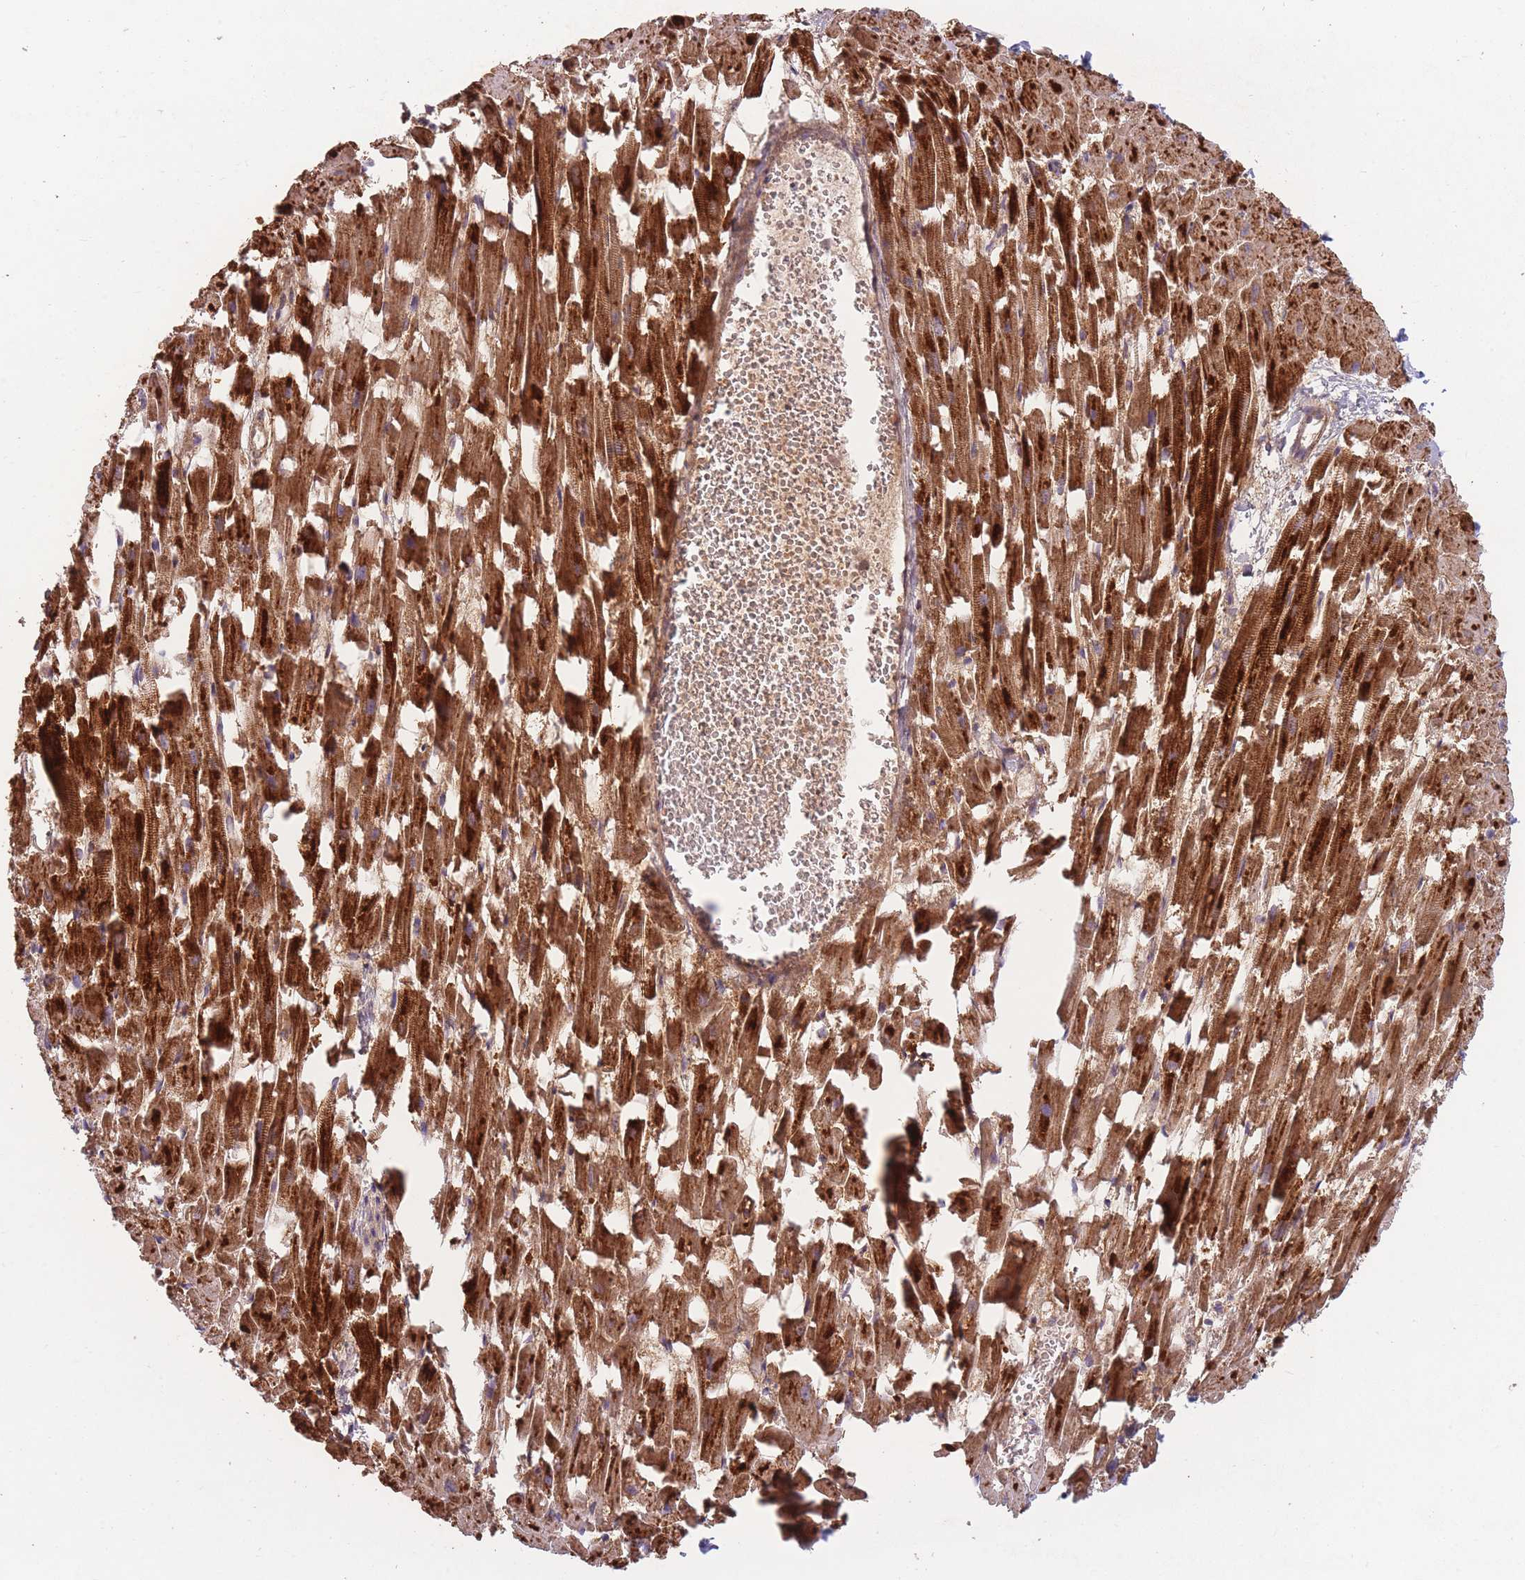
{"staining": {"intensity": "strong", "quantity": ">75%", "location": "cytoplasmic/membranous"}, "tissue": "heart muscle", "cell_type": "Cardiomyocytes", "image_type": "normal", "snomed": [{"axis": "morphology", "description": "Normal tissue, NOS"}, {"axis": "topography", "description": "Heart"}], "caption": "Protein analysis of unremarkable heart muscle exhibits strong cytoplasmic/membranous positivity in approximately >75% of cardiomyocytes.", "gene": "ENSG00000255639", "patient": {"sex": "female", "age": 64}}